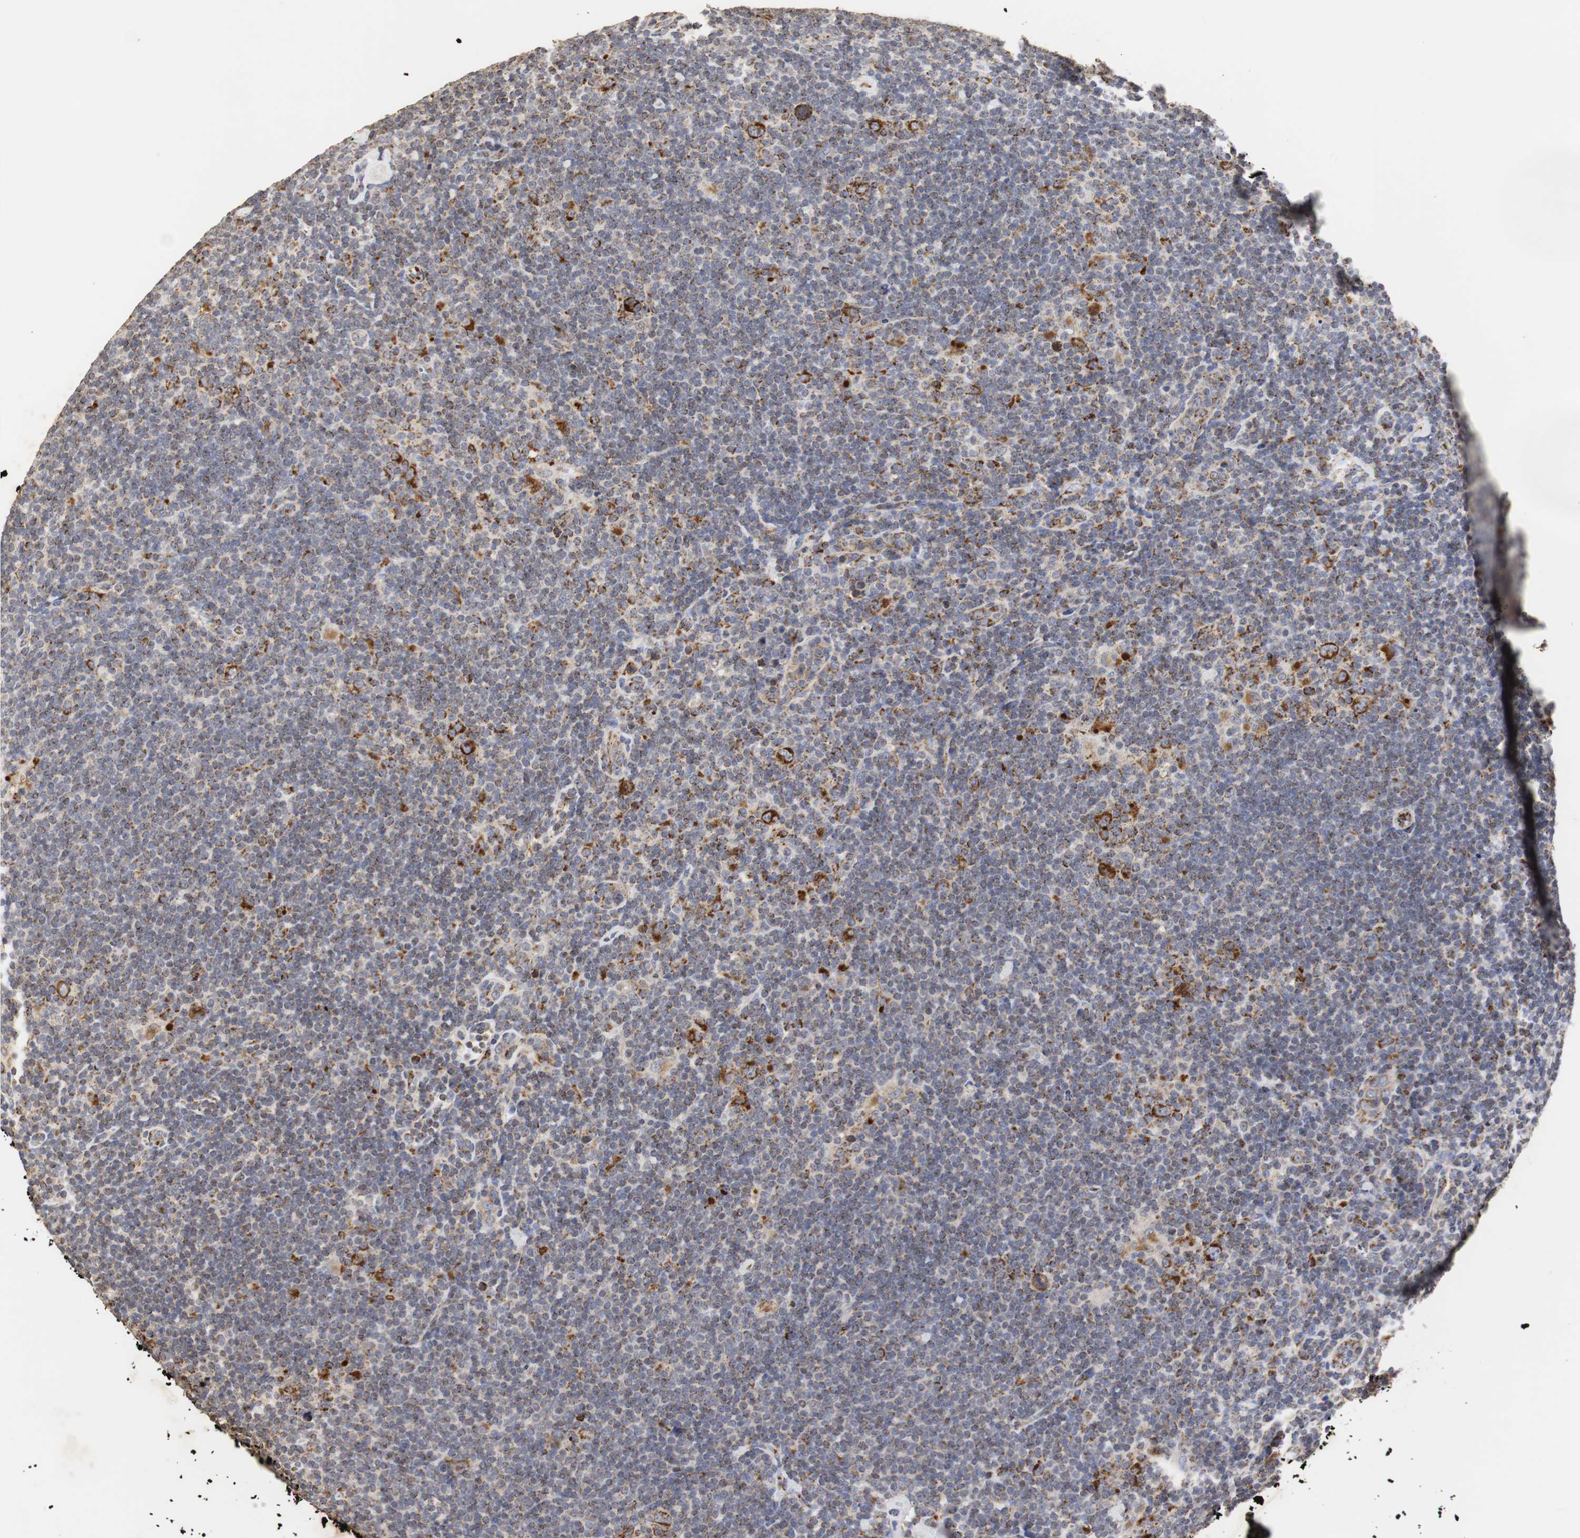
{"staining": {"intensity": "strong", "quantity": "25%-75%", "location": "cytoplasmic/membranous"}, "tissue": "lymphoma", "cell_type": "Tumor cells", "image_type": "cancer", "snomed": [{"axis": "morphology", "description": "Hodgkin's disease, NOS"}, {"axis": "topography", "description": "Lymph node"}], "caption": "About 25%-75% of tumor cells in human lymphoma demonstrate strong cytoplasmic/membranous protein staining as visualized by brown immunohistochemical staining.", "gene": "HSD17B10", "patient": {"sex": "female", "age": 57}}